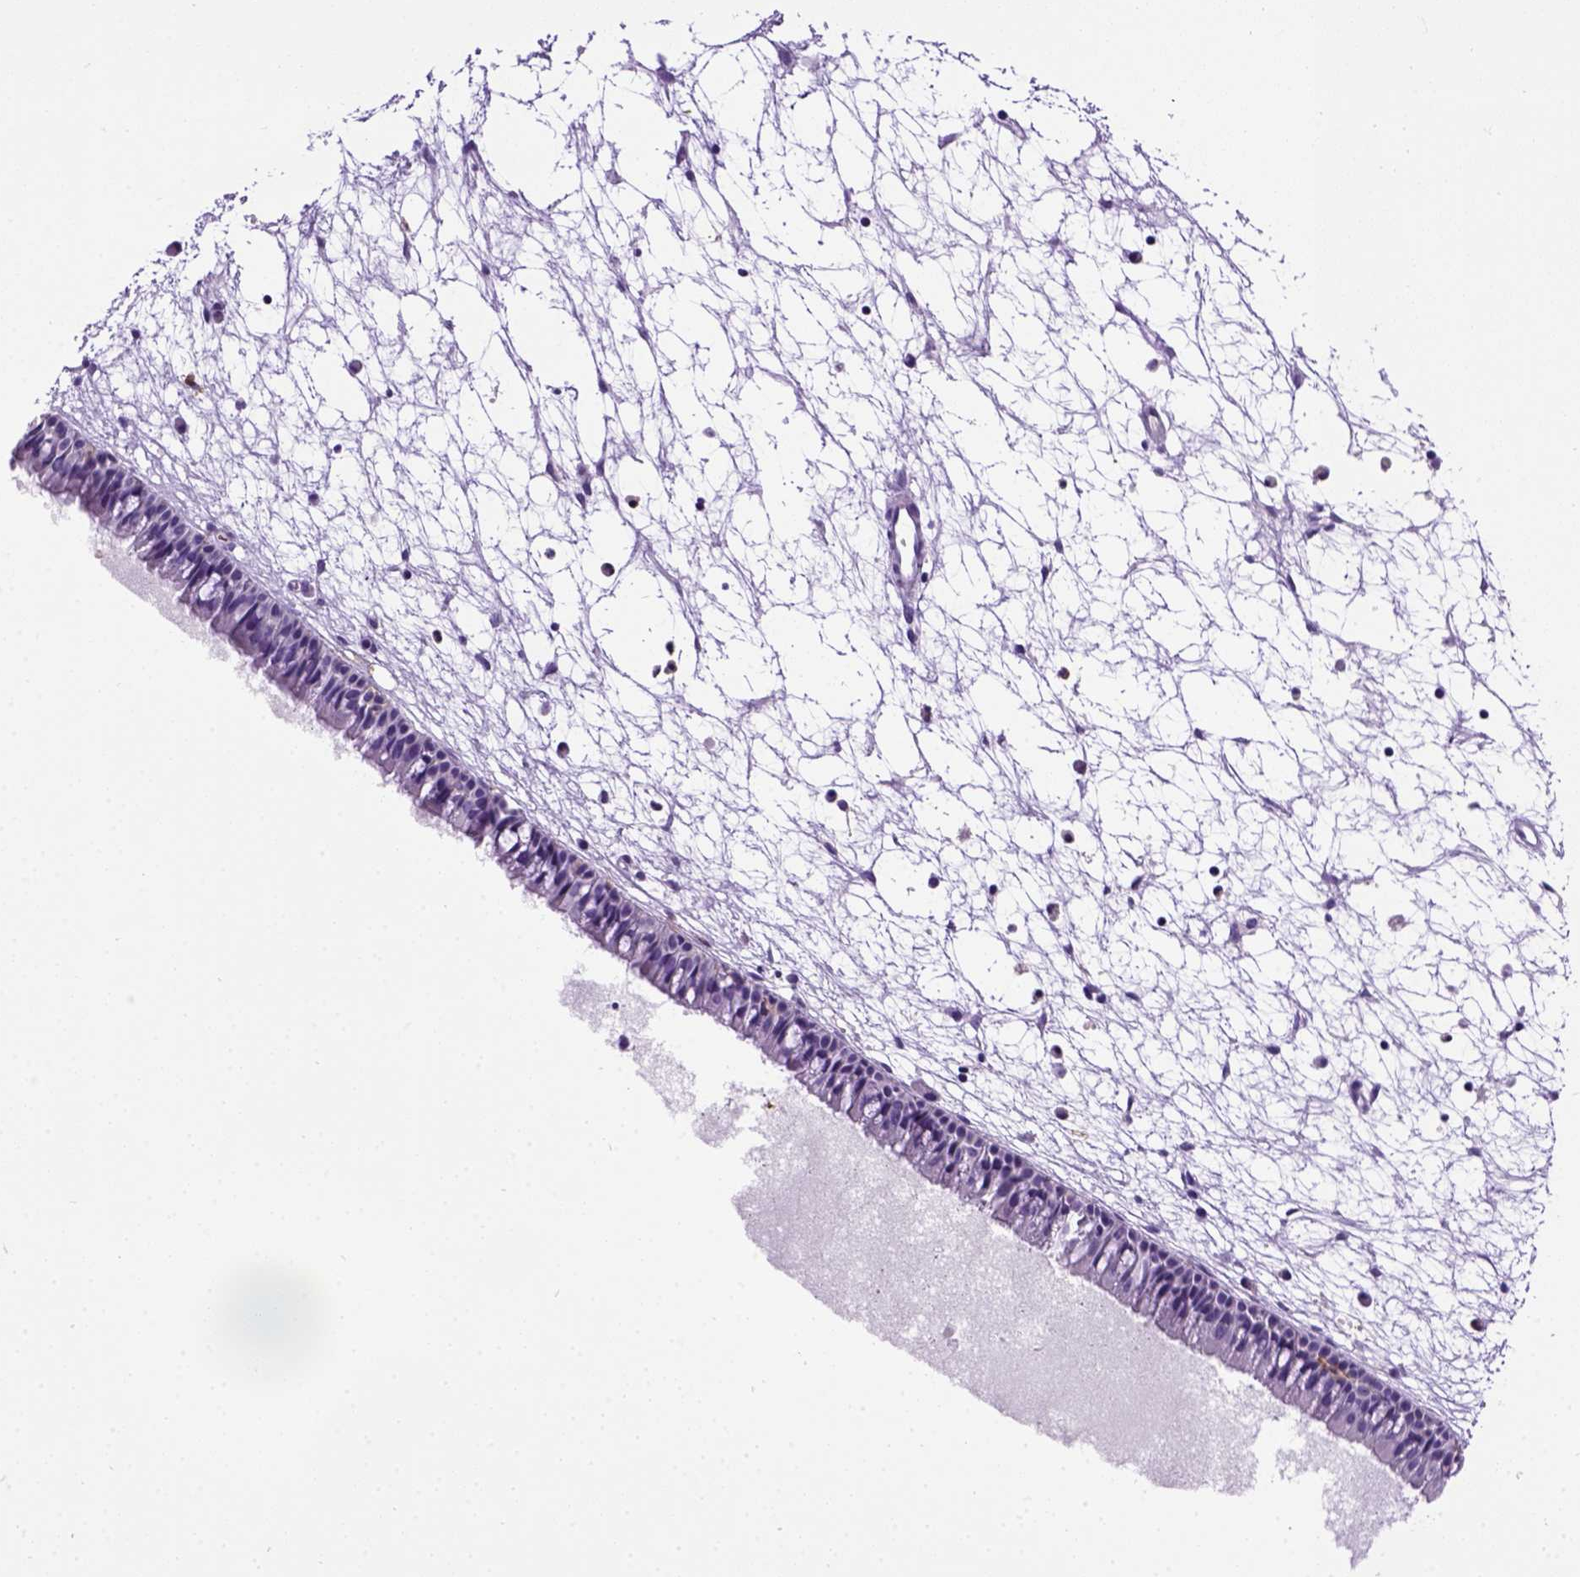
{"staining": {"intensity": "negative", "quantity": "none", "location": "none"}, "tissue": "nasopharynx", "cell_type": "Respiratory epithelial cells", "image_type": "normal", "snomed": [{"axis": "morphology", "description": "Normal tissue, NOS"}, {"axis": "topography", "description": "Nasopharynx"}], "caption": "An immunohistochemistry image of normal nasopharynx is shown. There is no staining in respiratory epithelial cells of nasopharynx. The staining is performed using DAB (3,3'-diaminobenzidine) brown chromogen with nuclei counter-stained in using hematoxylin.", "gene": "ITGAX", "patient": {"sex": "male", "age": 61}}